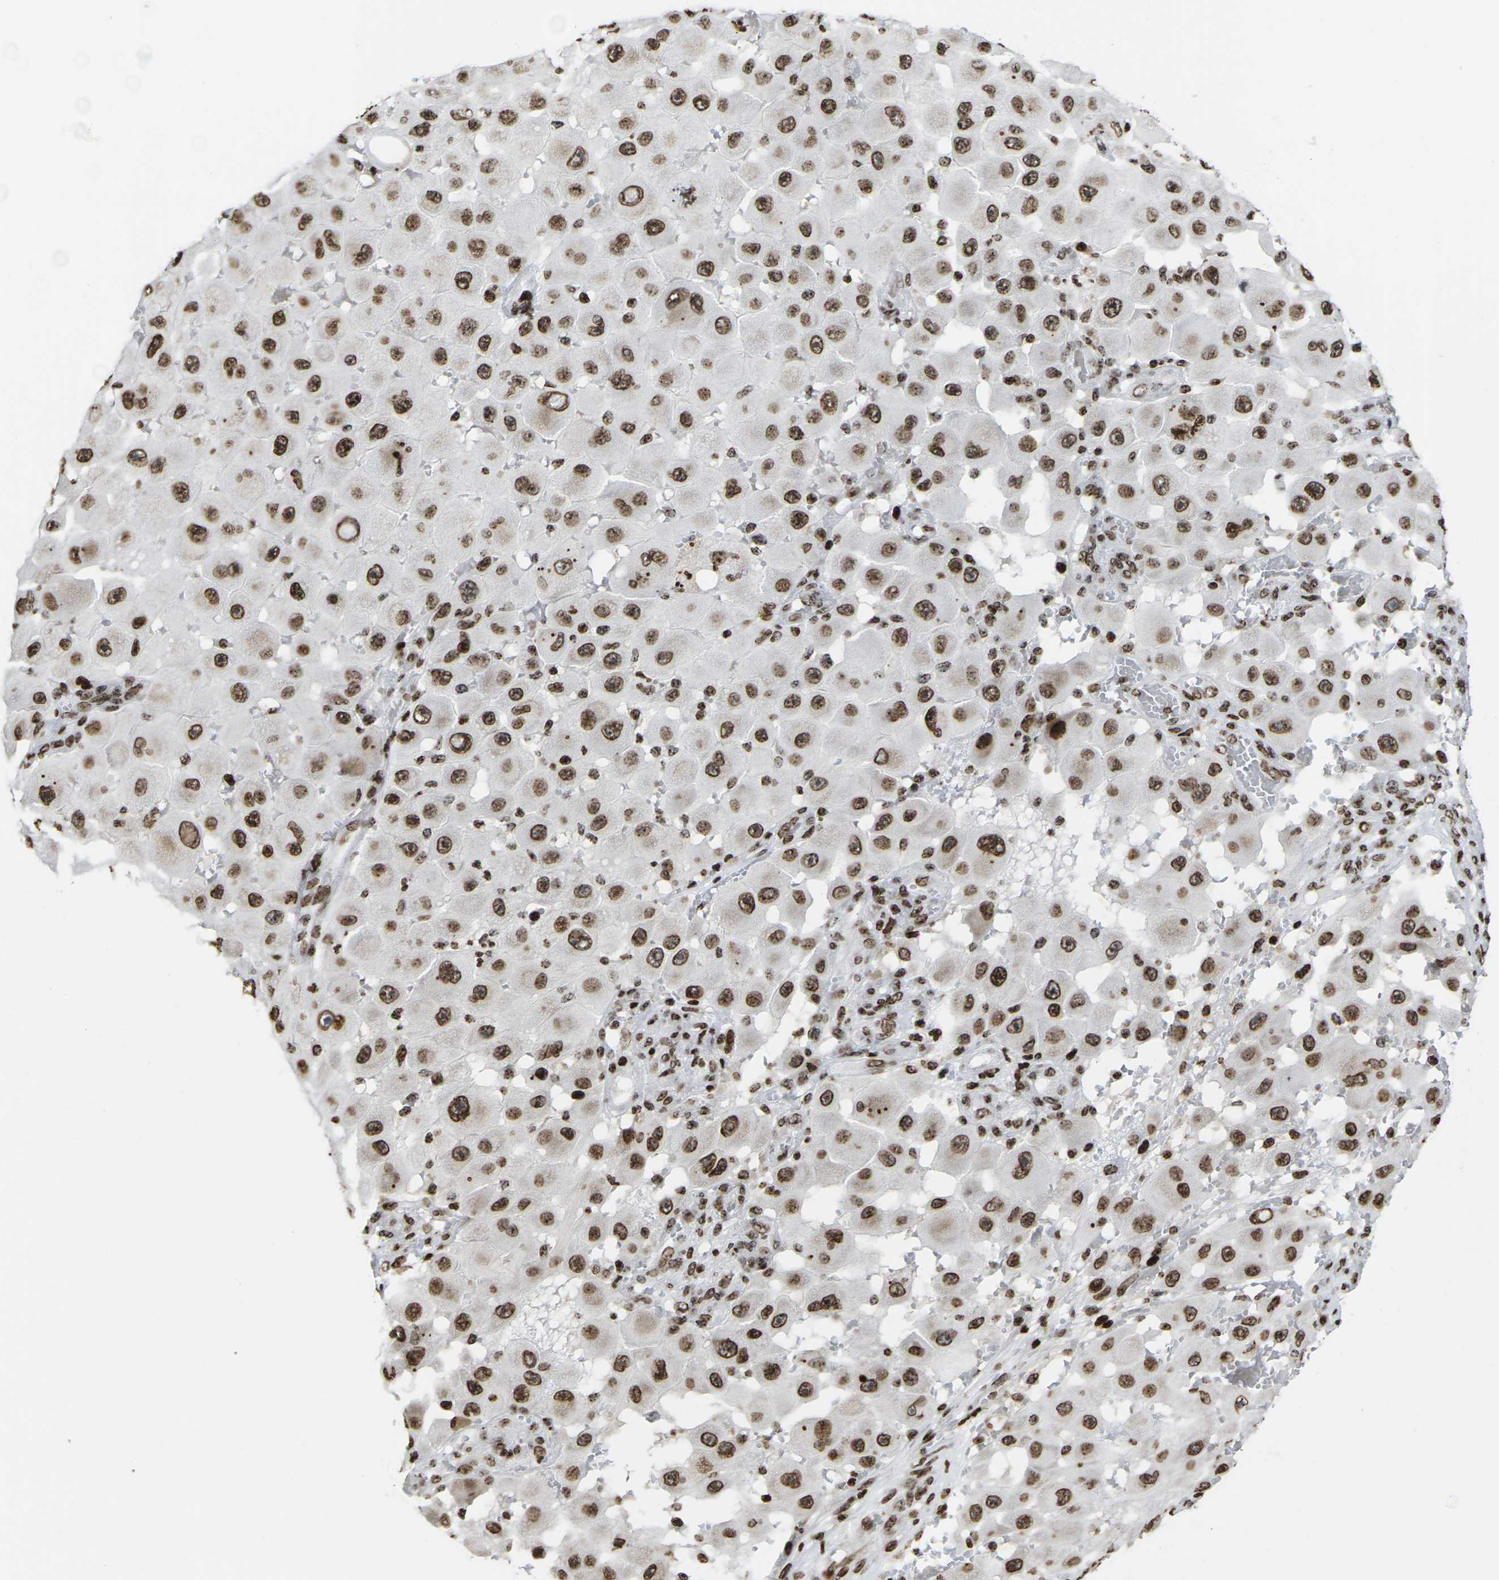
{"staining": {"intensity": "strong", "quantity": ">75%", "location": "nuclear"}, "tissue": "melanoma", "cell_type": "Tumor cells", "image_type": "cancer", "snomed": [{"axis": "morphology", "description": "Malignant melanoma, NOS"}, {"axis": "topography", "description": "Skin"}], "caption": "IHC photomicrograph of neoplastic tissue: human melanoma stained using IHC exhibits high levels of strong protein expression localized specifically in the nuclear of tumor cells, appearing as a nuclear brown color.", "gene": "H1-4", "patient": {"sex": "female", "age": 81}}